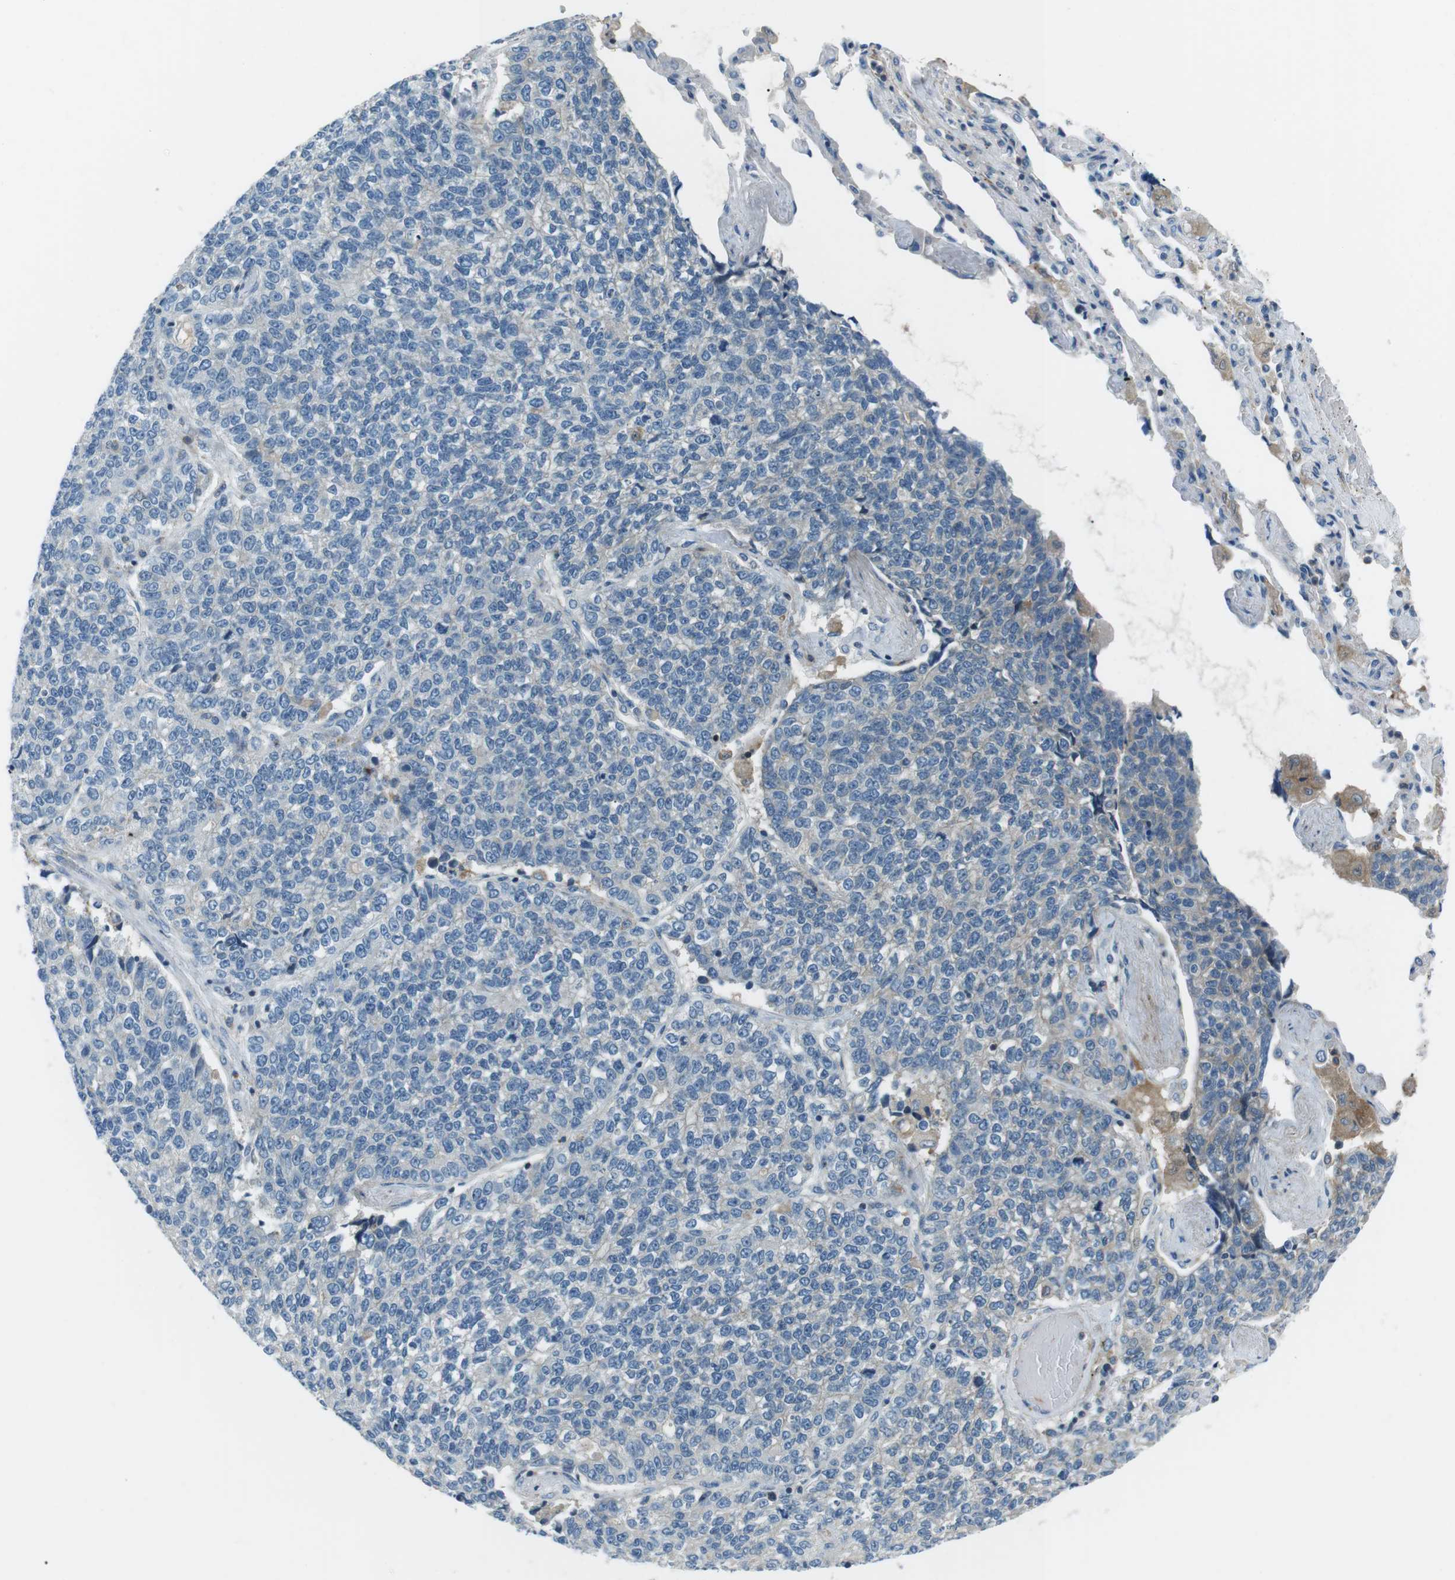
{"staining": {"intensity": "negative", "quantity": "none", "location": "none"}, "tissue": "lung cancer", "cell_type": "Tumor cells", "image_type": "cancer", "snomed": [{"axis": "morphology", "description": "Adenocarcinoma, NOS"}, {"axis": "topography", "description": "Lung"}], "caption": "A micrograph of human lung adenocarcinoma is negative for staining in tumor cells.", "gene": "ARVCF", "patient": {"sex": "male", "age": 49}}